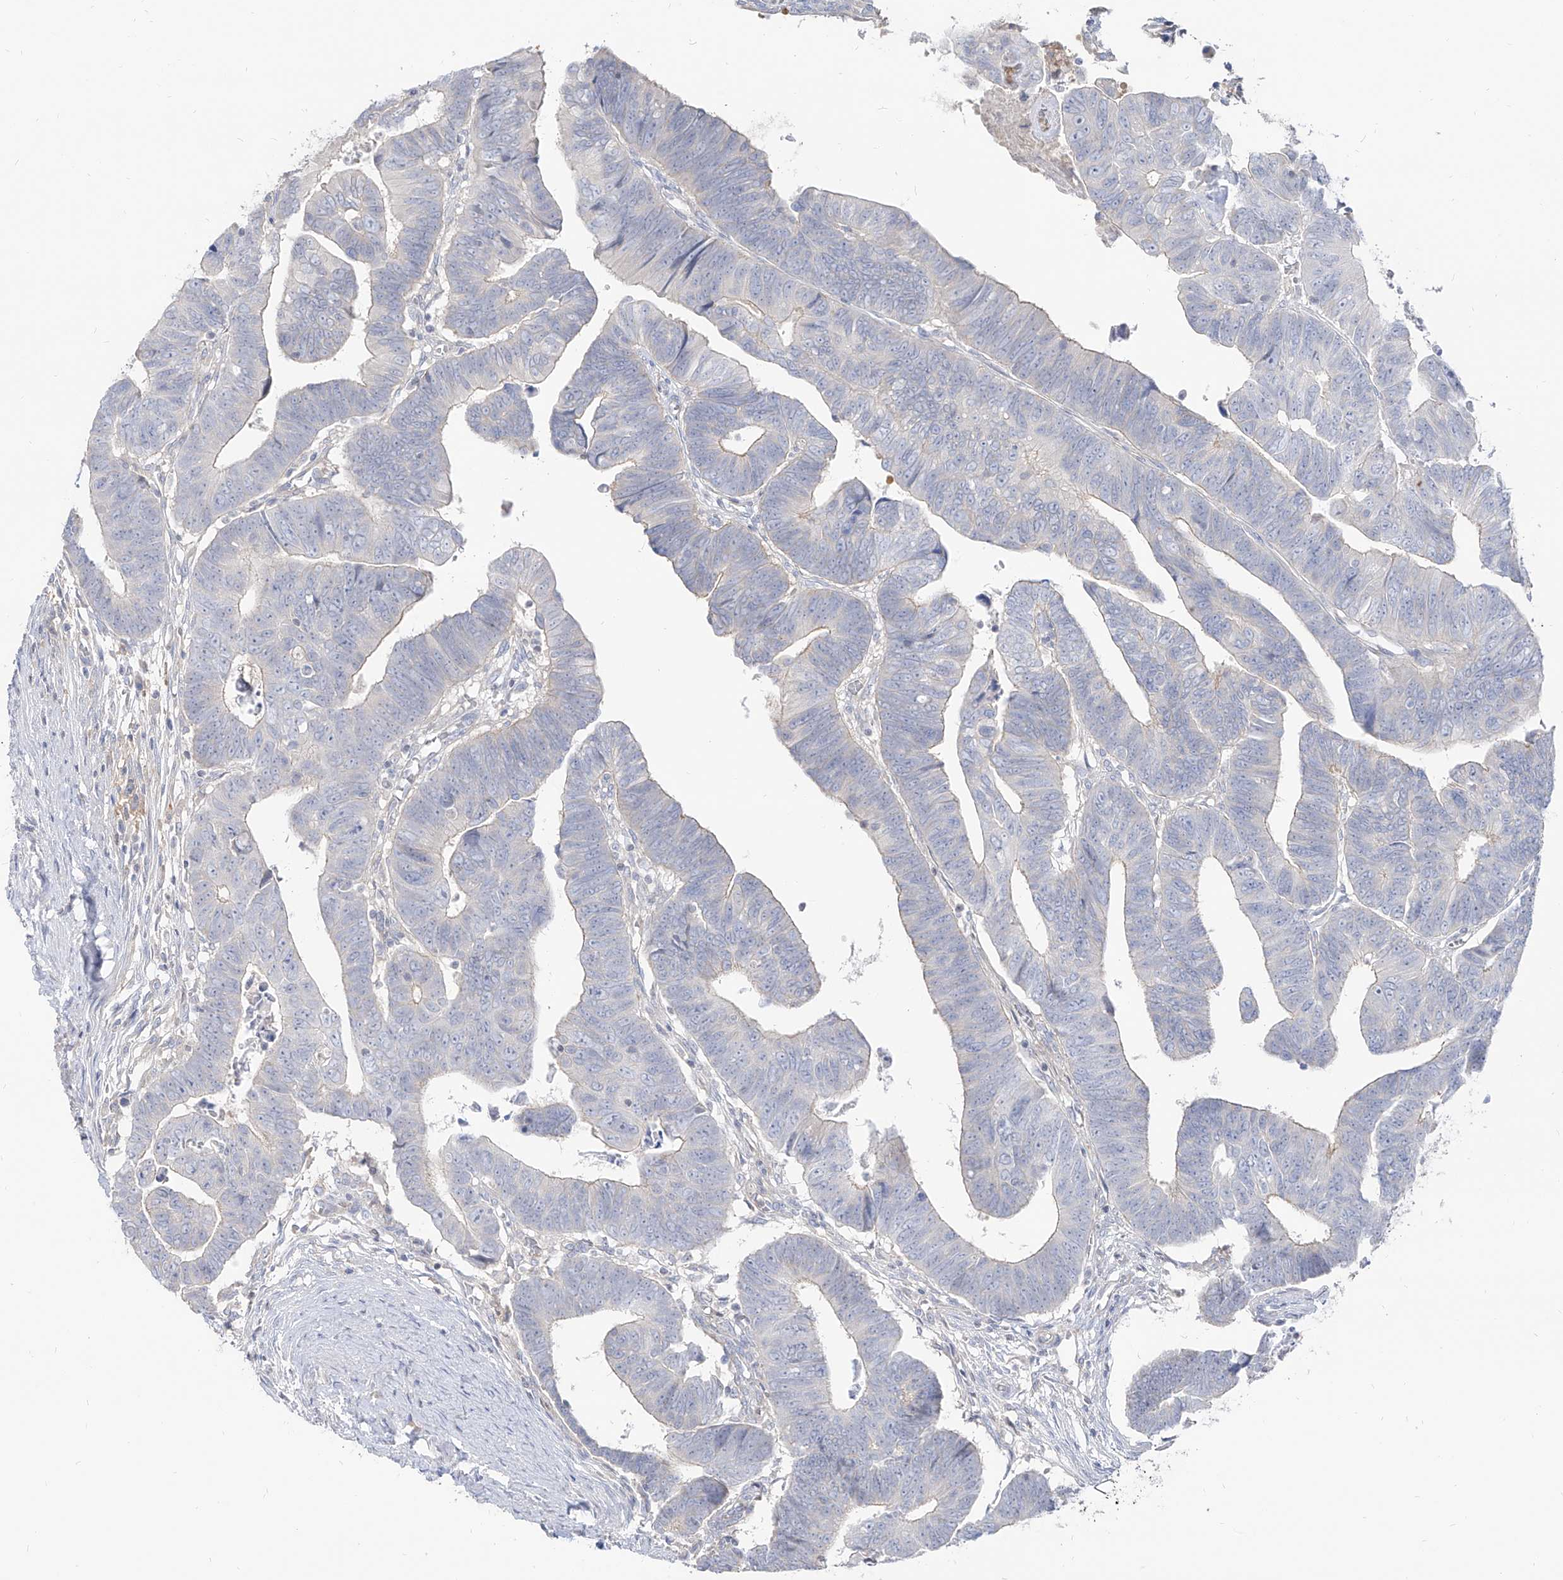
{"staining": {"intensity": "negative", "quantity": "none", "location": "none"}, "tissue": "colorectal cancer", "cell_type": "Tumor cells", "image_type": "cancer", "snomed": [{"axis": "morphology", "description": "Adenocarcinoma, NOS"}, {"axis": "topography", "description": "Rectum"}], "caption": "Tumor cells are negative for protein expression in human colorectal cancer (adenocarcinoma).", "gene": "RBFOX3", "patient": {"sex": "female", "age": 65}}